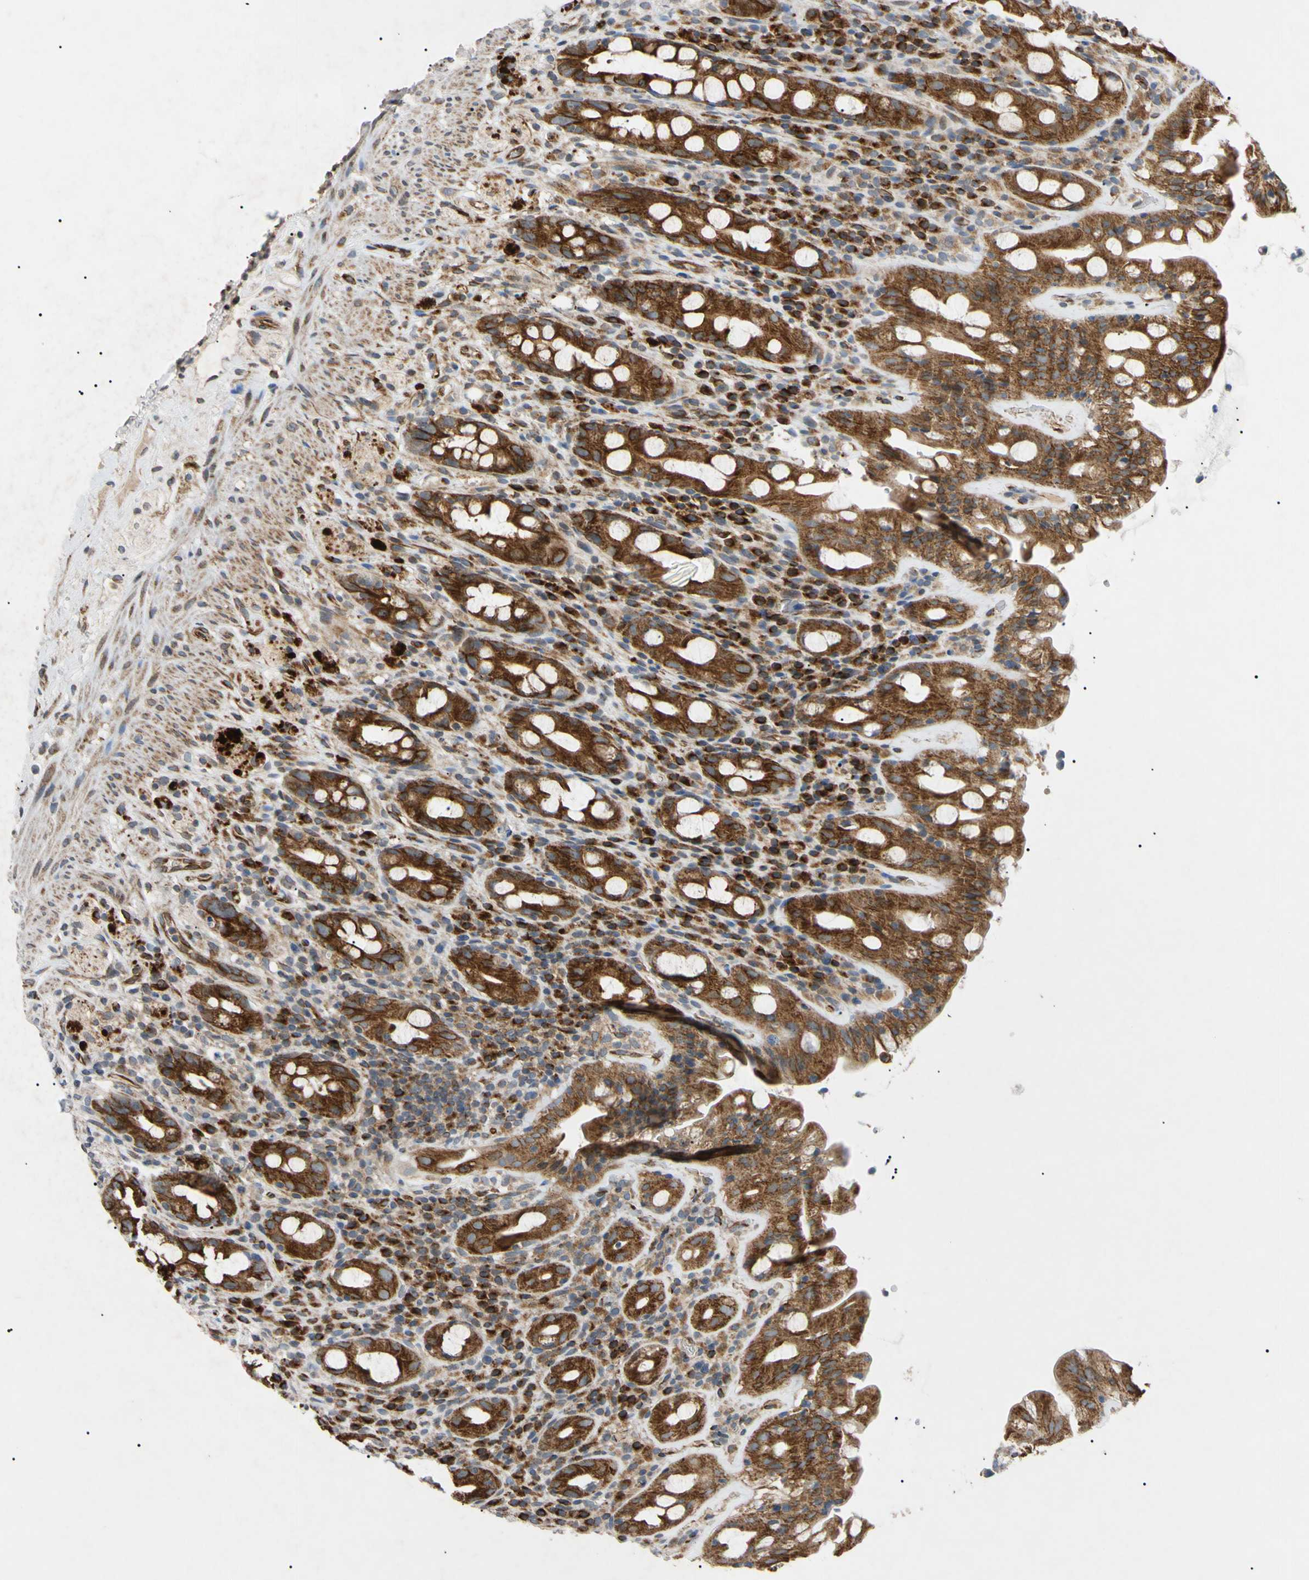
{"staining": {"intensity": "moderate", "quantity": ">75%", "location": "cytoplasmic/membranous,nuclear"}, "tissue": "rectum", "cell_type": "Glandular cells", "image_type": "normal", "snomed": [{"axis": "morphology", "description": "Normal tissue, NOS"}, {"axis": "topography", "description": "Rectum"}], "caption": "Protein expression analysis of normal human rectum reveals moderate cytoplasmic/membranous,nuclear positivity in approximately >75% of glandular cells.", "gene": "TUBB4A", "patient": {"sex": "male", "age": 44}}